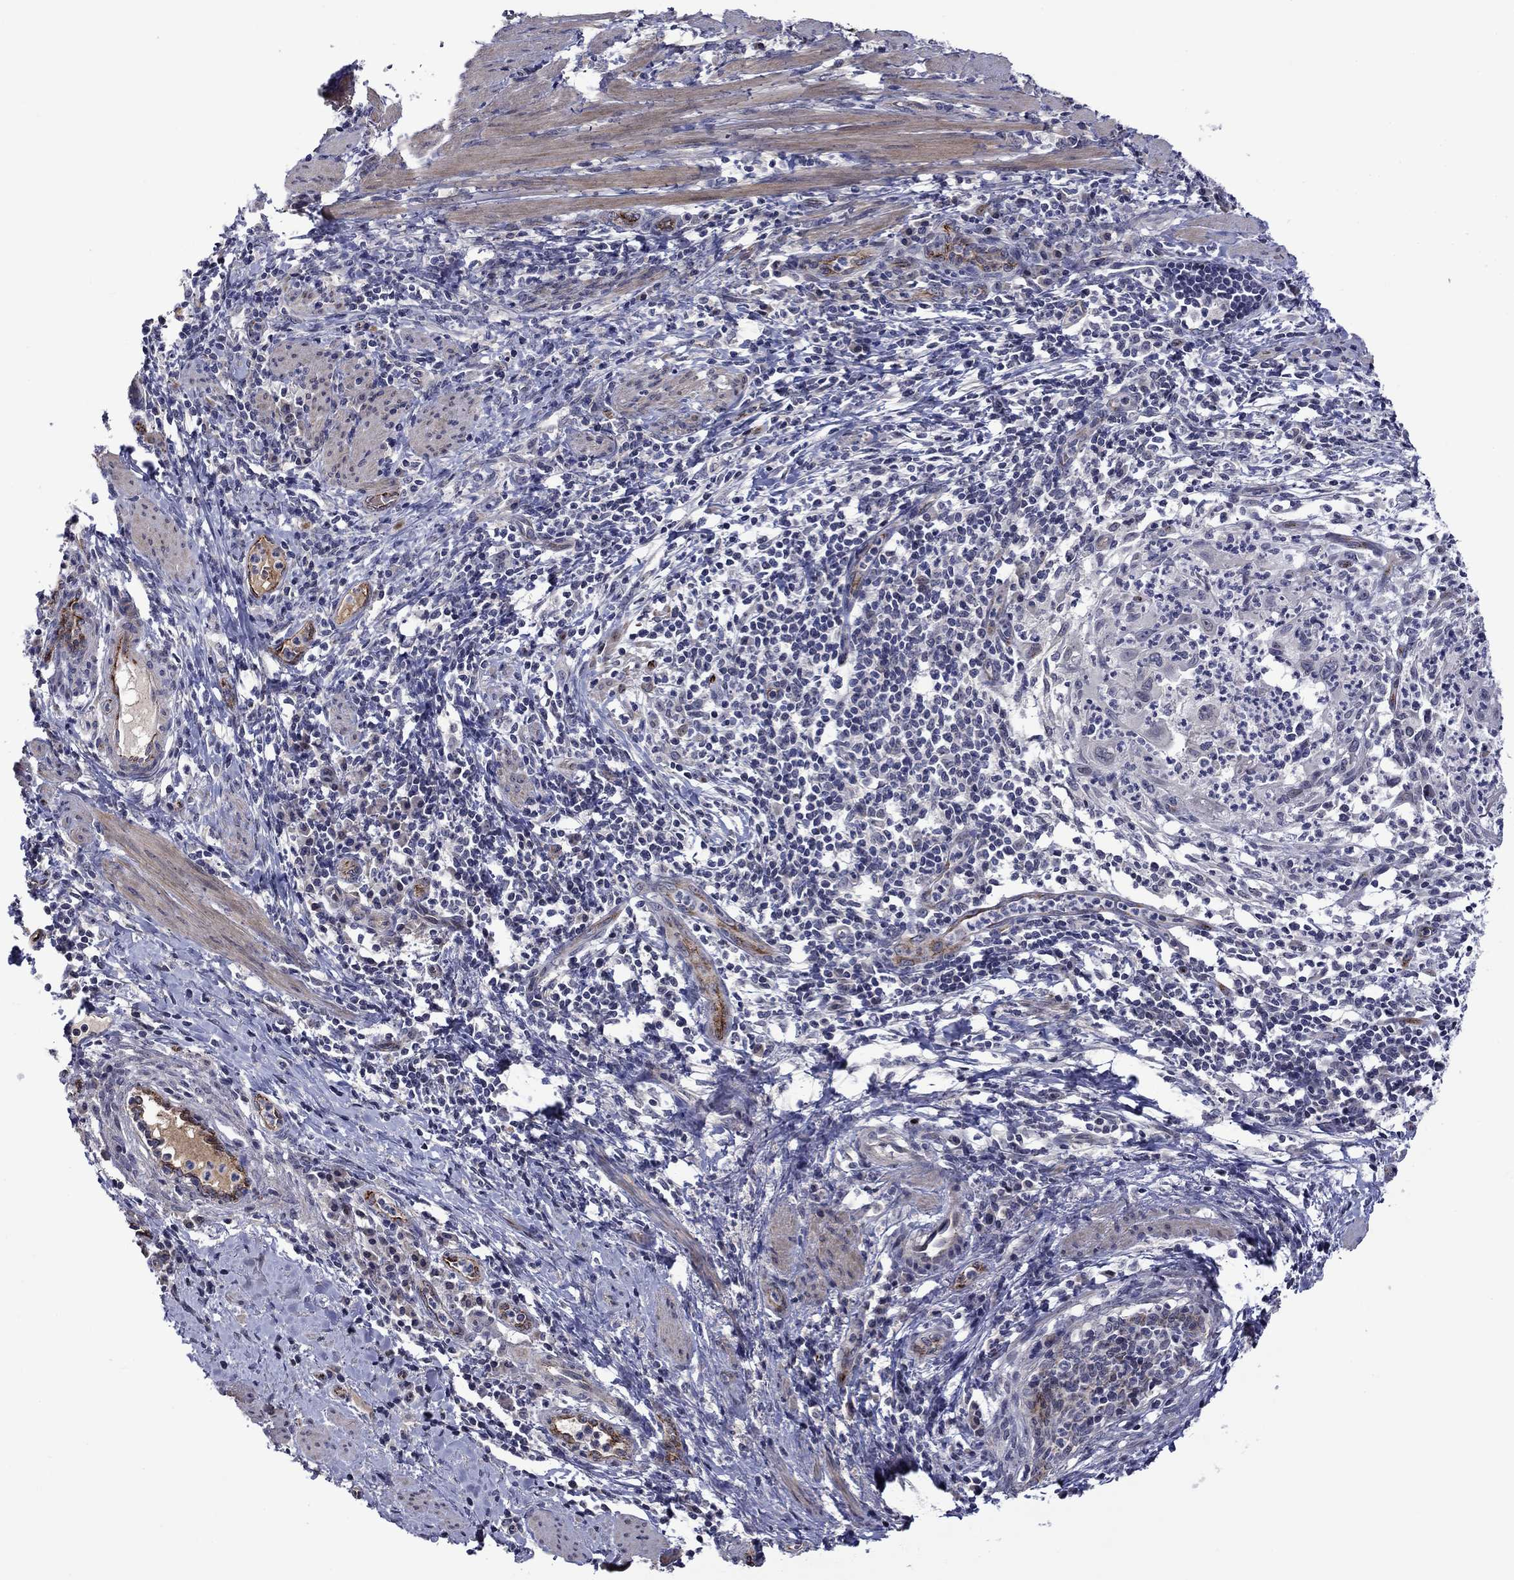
{"staining": {"intensity": "negative", "quantity": "none", "location": "none"}, "tissue": "cervical cancer", "cell_type": "Tumor cells", "image_type": "cancer", "snomed": [{"axis": "morphology", "description": "Squamous cell carcinoma, NOS"}, {"axis": "topography", "description": "Cervix"}], "caption": "This is a photomicrograph of immunohistochemistry (IHC) staining of cervical cancer, which shows no staining in tumor cells. (DAB immunohistochemistry (IHC) visualized using brightfield microscopy, high magnification).", "gene": "SLITRK1", "patient": {"sex": "female", "age": 26}}